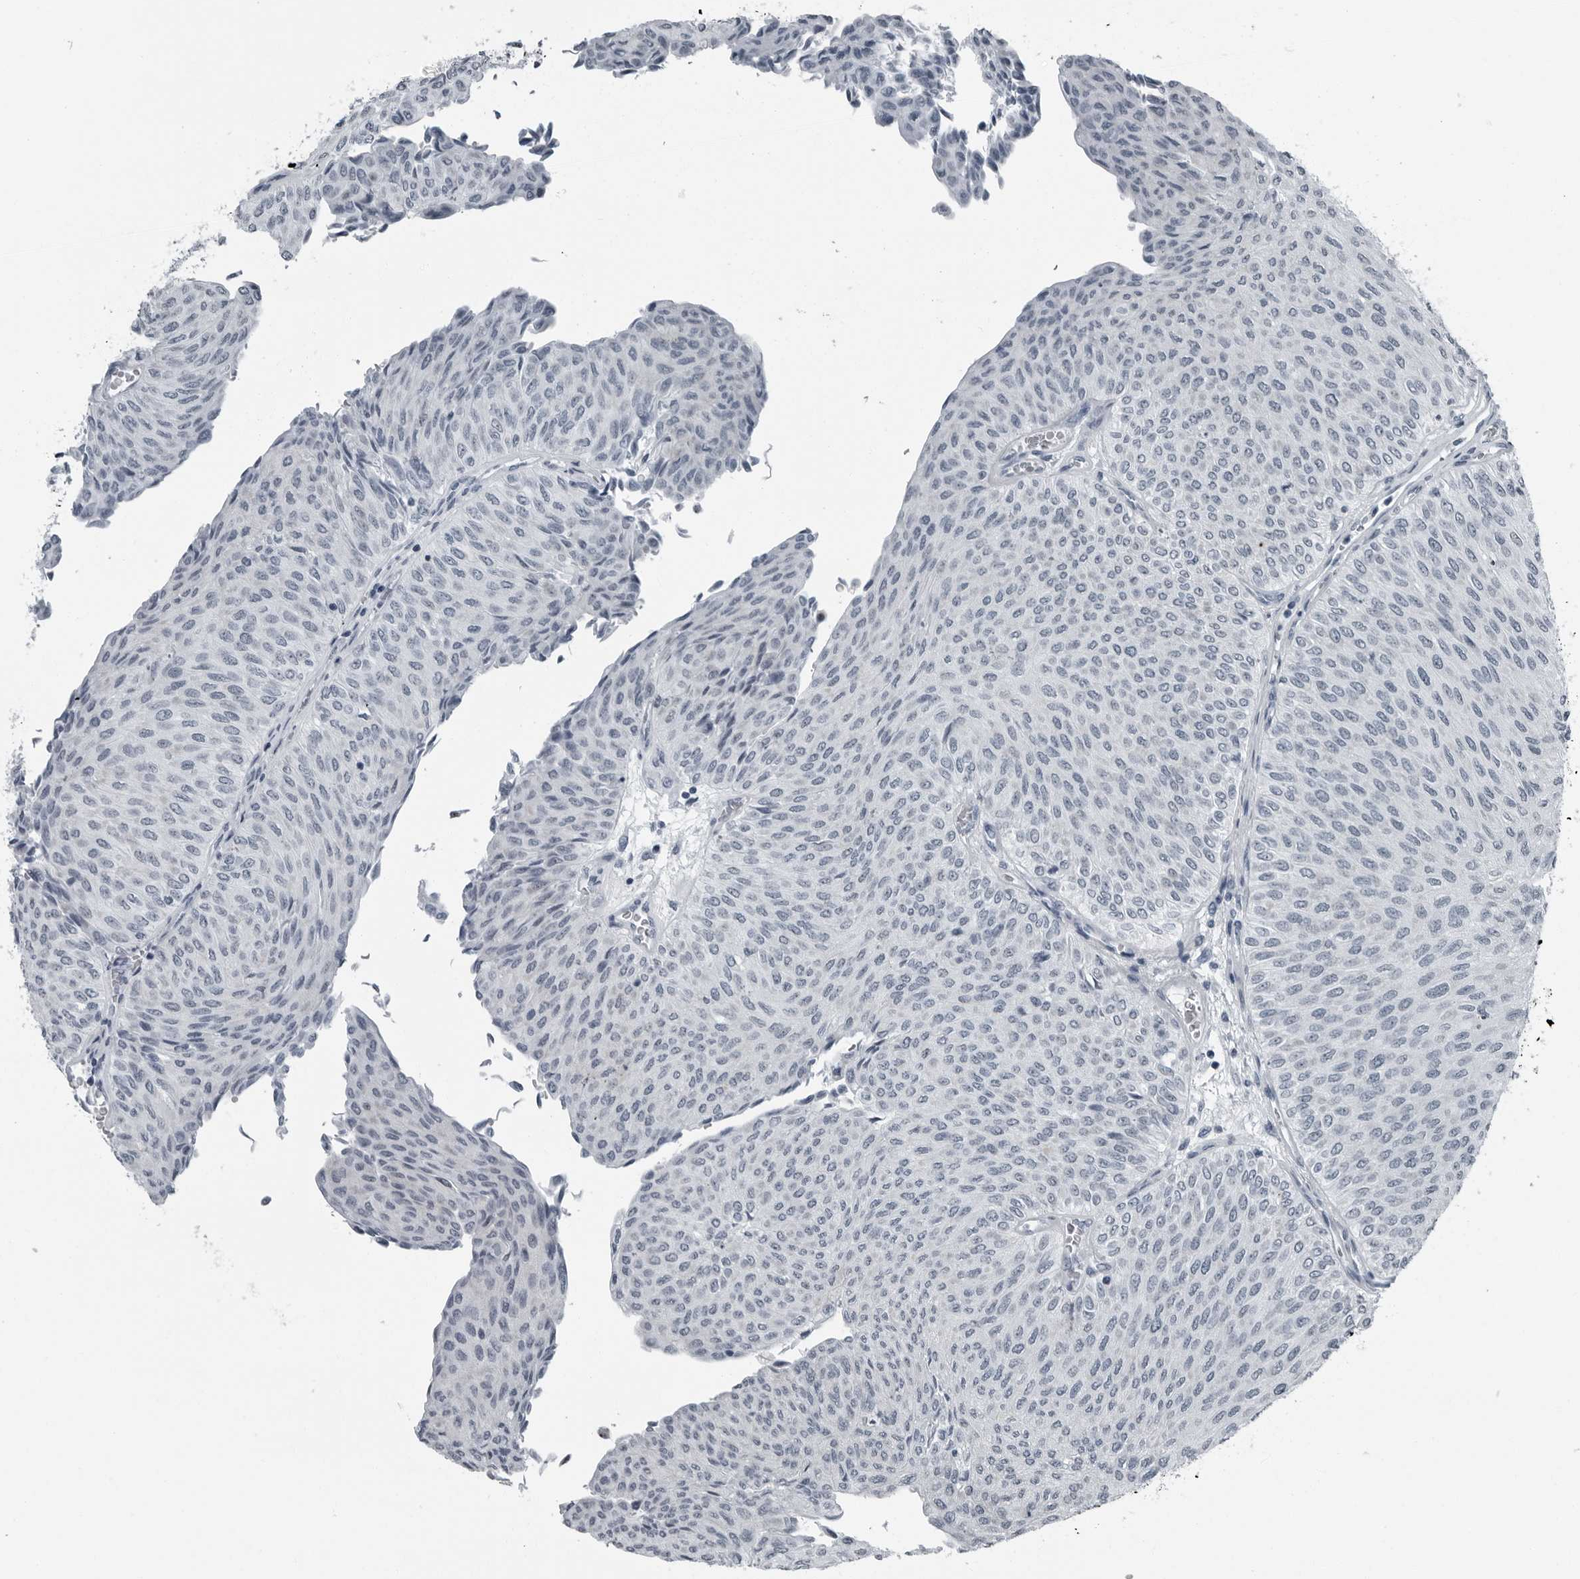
{"staining": {"intensity": "negative", "quantity": "none", "location": "none"}, "tissue": "urothelial cancer", "cell_type": "Tumor cells", "image_type": "cancer", "snomed": [{"axis": "morphology", "description": "Urothelial carcinoma, Low grade"}, {"axis": "topography", "description": "Urinary bladder"}], "caption": "Human urothelial carcinoma (low-grade) stained for a protein using IHC reveals no expression in tumor cells.", "gene": "PDCD11", "patient": {"sex": "male", "age": 78}}